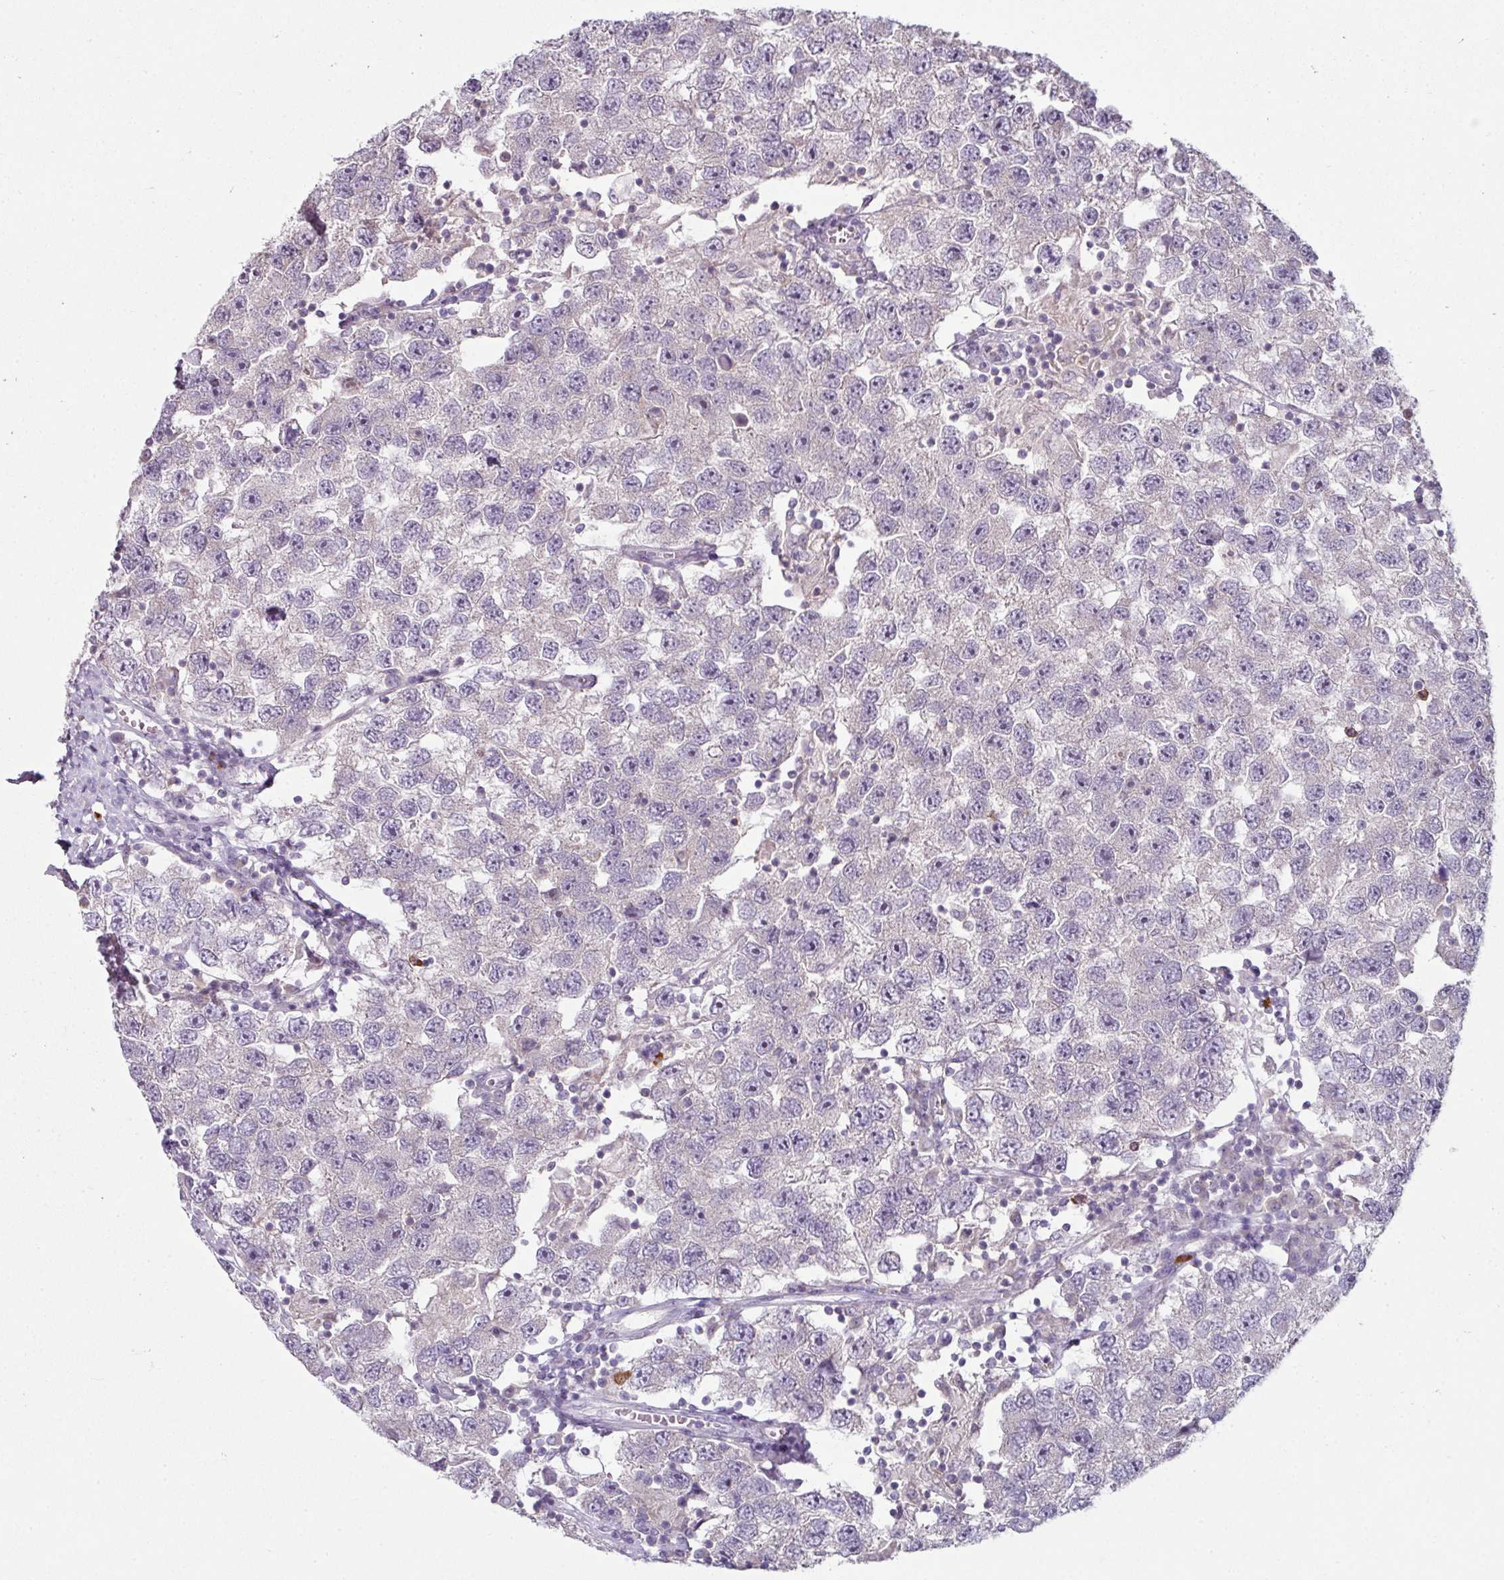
{"staining": {"intensity": "negative", "quantity": "none", "location": "none"}, "tissue": "testis cancer", "cell_type": "Tumor cells", "image_type": "cancer", "snomed": [{"axis": "morphology", "description": "Seminoma, NOS"}, {"axis": "topography", "description": "Testis"}], "caption": "Tumor cells show no significant protein expression in testis cancer.", "gene": "FHAD1", "patient": {"sex": "male", "age": 26}}